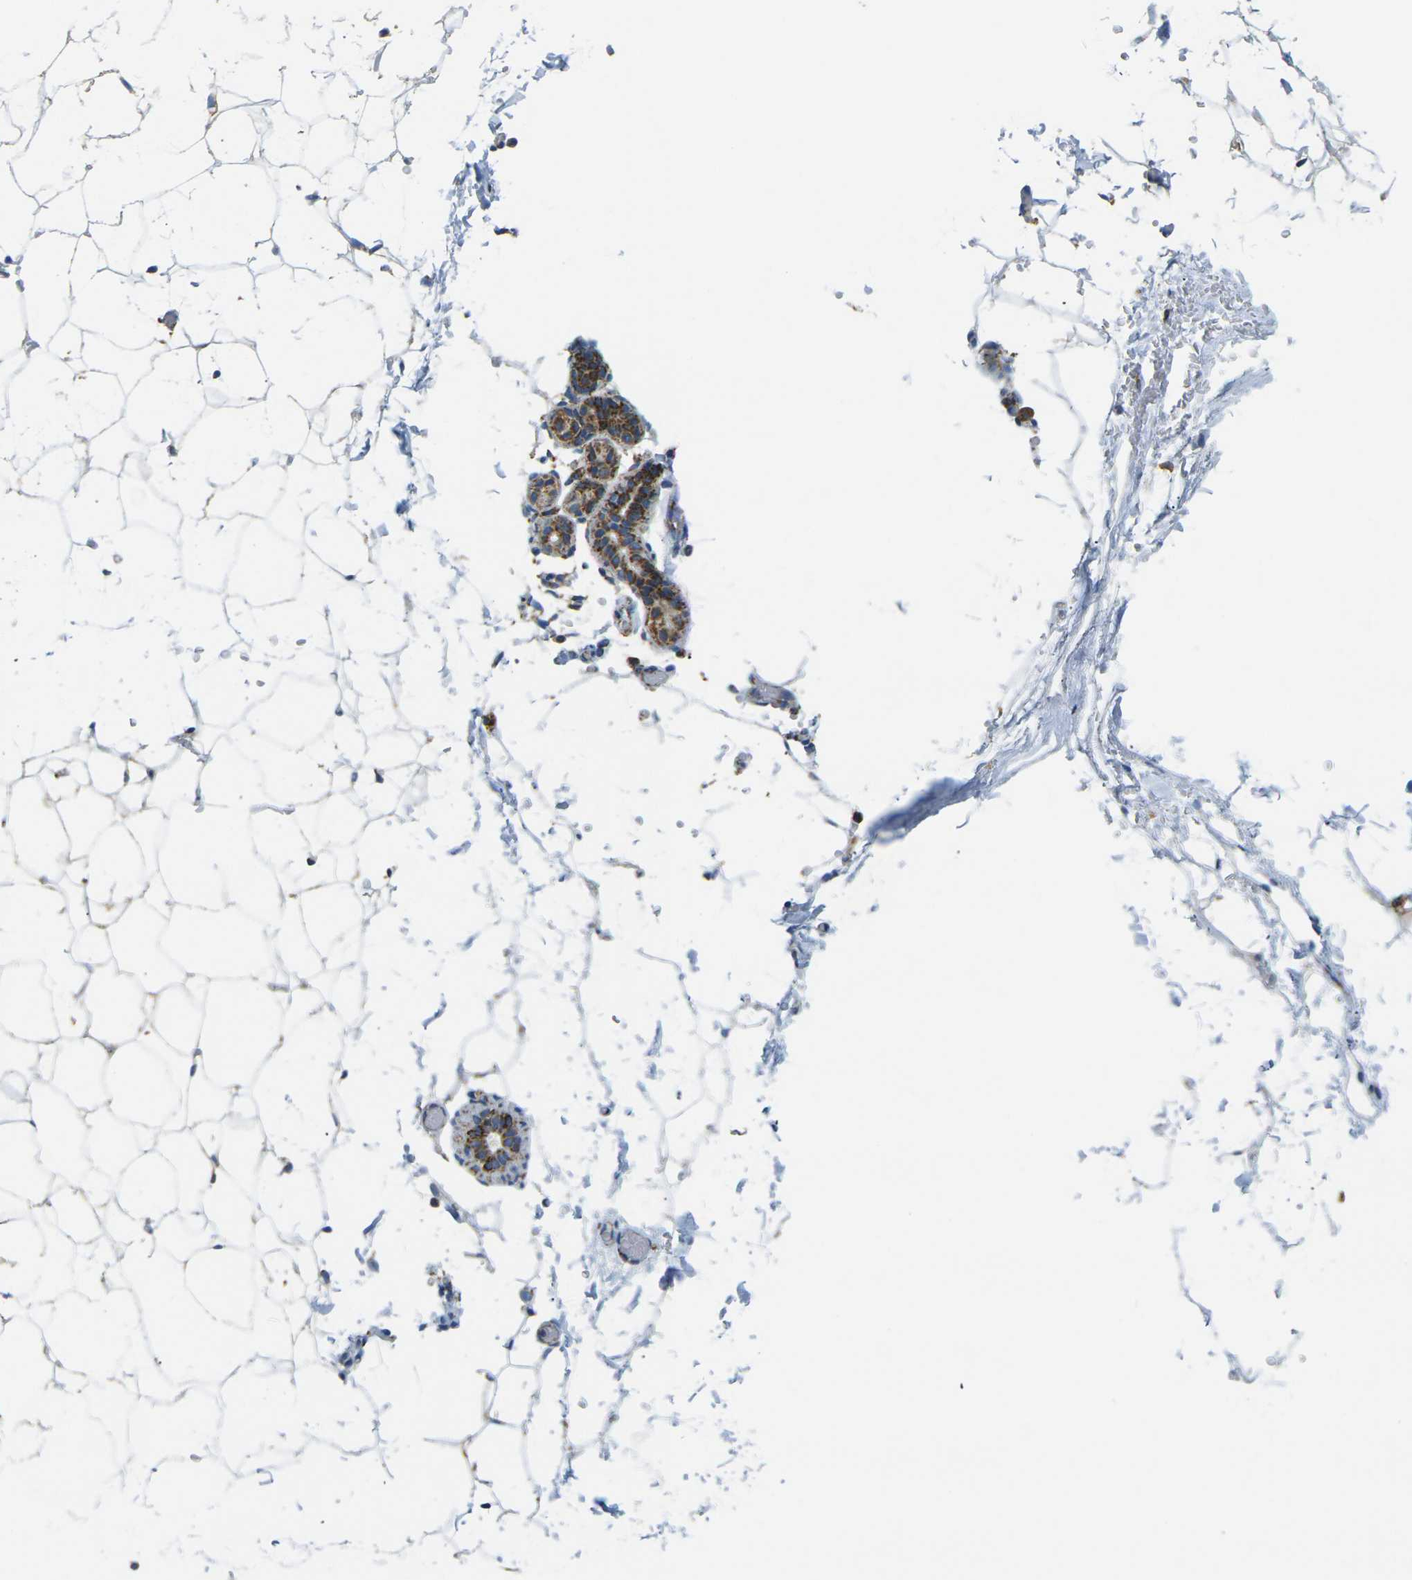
{"staining": {"intensity": "moderate", "quantity": "25%-75%", "location": "cytoplasmic/membranous"}, "tissue": "adipose tissue", "cell_type": "Adipocytes", "image_type": "normal", "snomed": [{"axis": "morphology", "description": "Normal tissue, NOS"}, {"axis": "topography", "description": "Breast"}, {"axis": "topography", "description": "Soft tissue"}], "caption": "This photomicrograph reveals immunohistochemistry (IHC) staining of unremarkable adipose tissue, with medium moderate cytoplasmic/membranous expression in about 25%-75% of adipocytes.", "gene": "CYB5R1", "patient": {"sex": "female", "age": 75}}